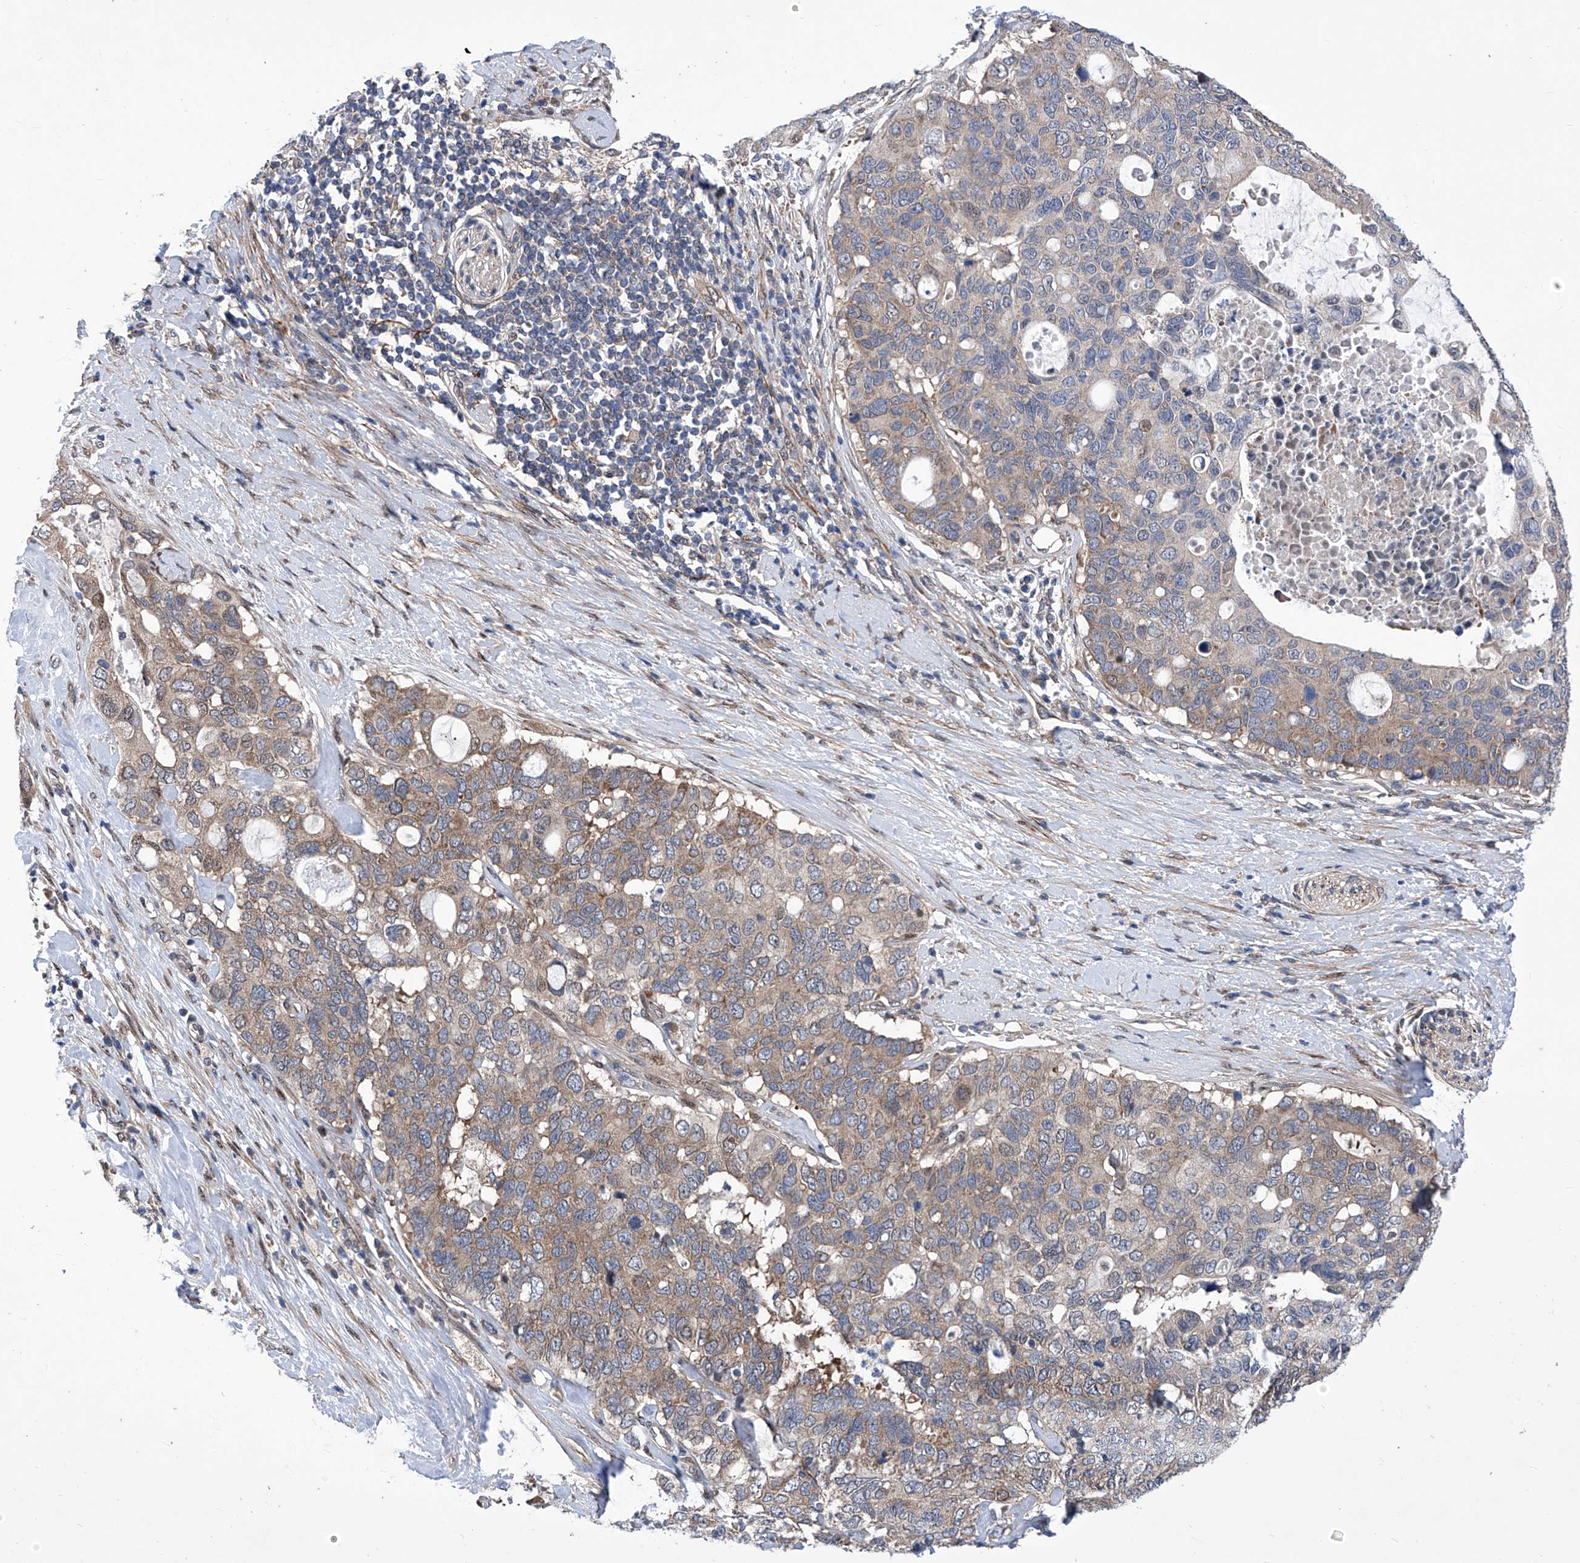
{"staining": {"intensity": "moderate", "quantity": "<25%", "location": "cytoplasmic/membranous"}, "tissue": "pancreatic cancer", "cell_type": "Tumor cells", "image_type": "cancer", "snomed": [{"axis": "morphology", "description": "Adenocarcinoma, NOS"}, {"axis": "topography", "description": "Pancreas"}], "caption": "Human pancreatic cancer (adenocarcinoma) stained for a protein (brown) shows moderate cytoplasmic/membranous positive staining in about <25% of tumor cells.", "gene": "KTI12", "patient": {"sex": "female", "age": 56}}